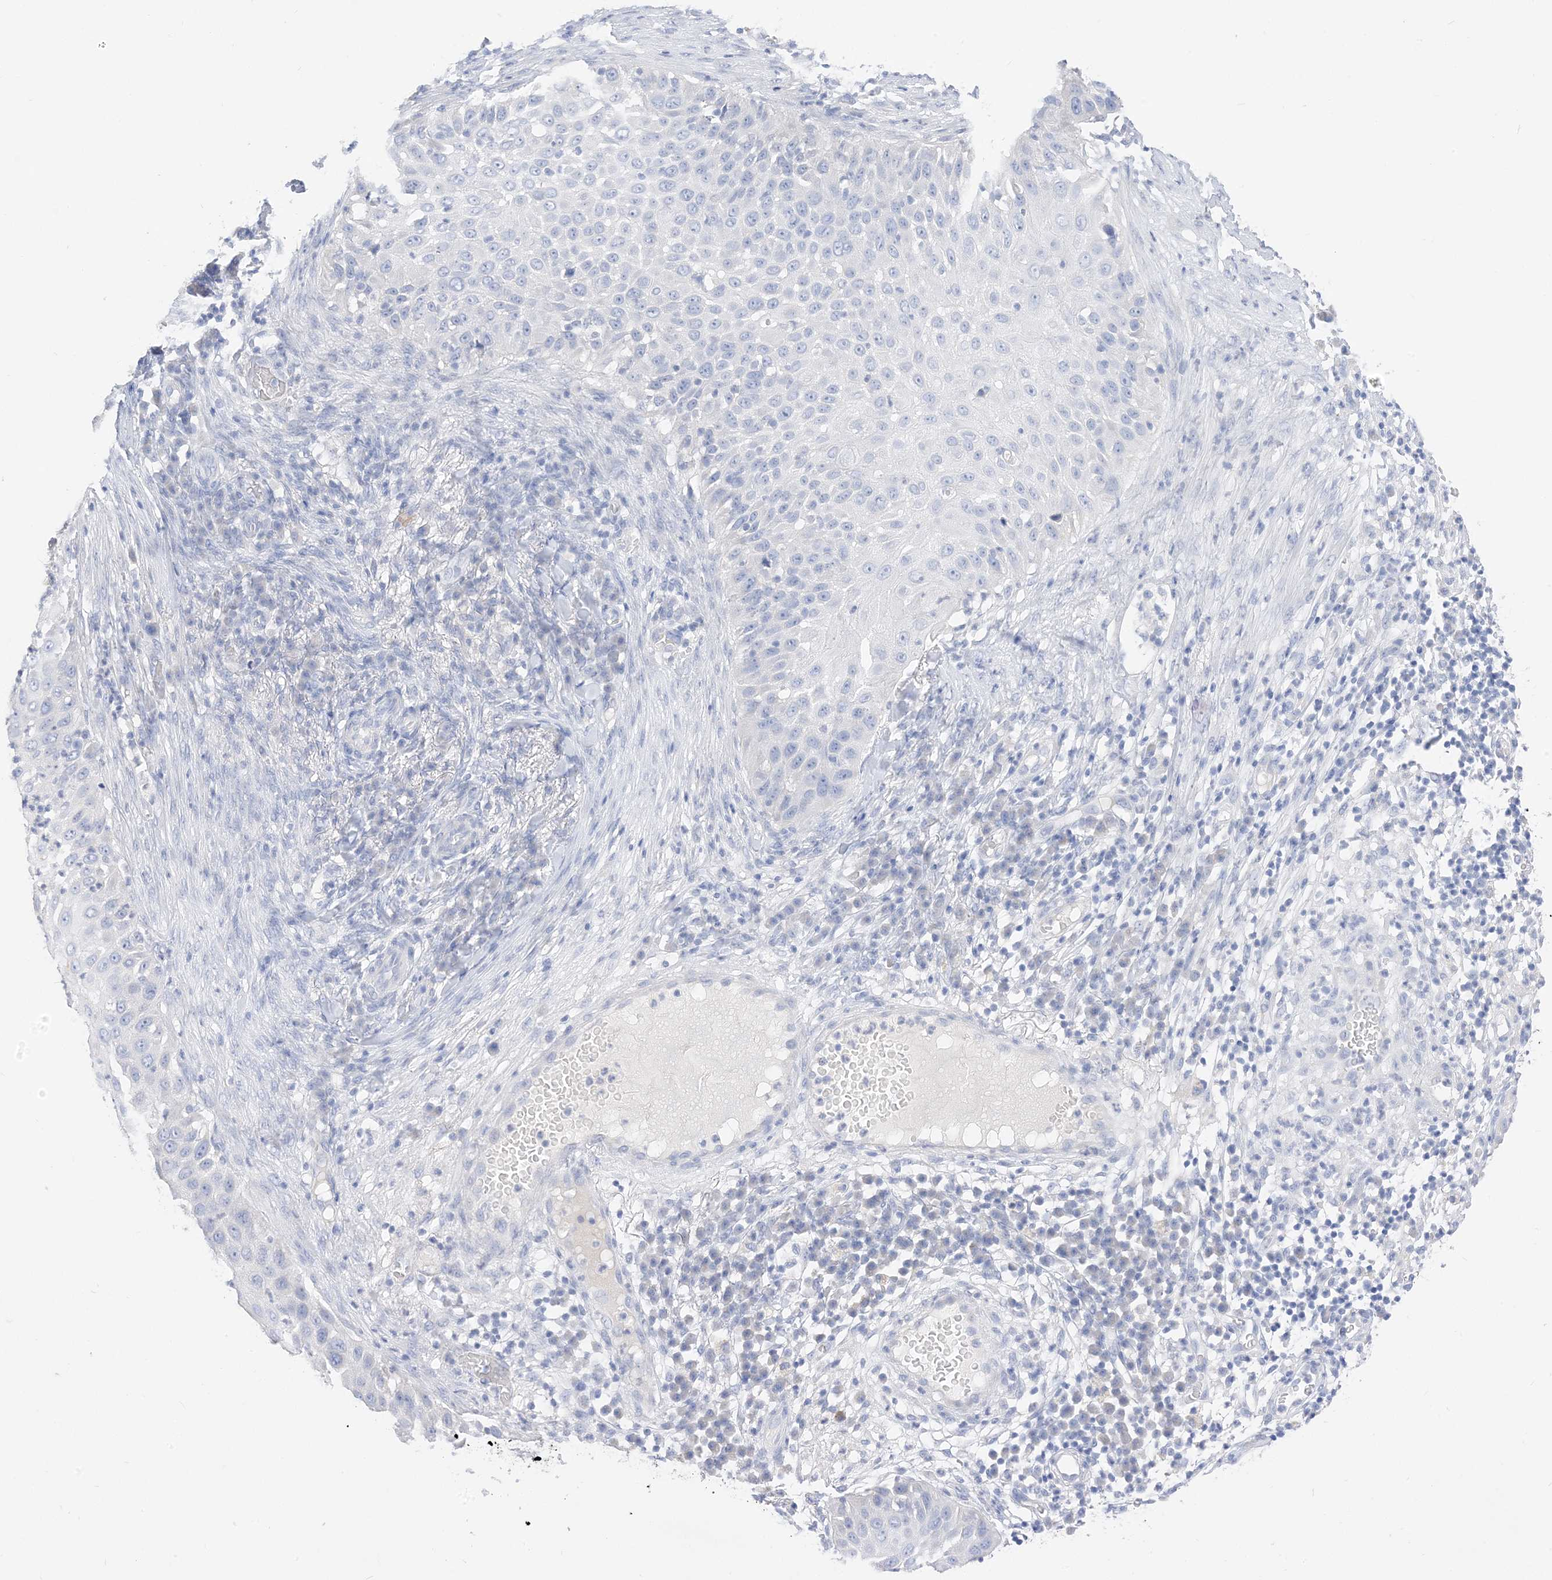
{"staining": {"intensity": "negative", "quantity": "none", "location": "none"}, "tissue": "skin cancer", "cell_type": "Tumor cells", "image_type": "cancer", "snomed": [{"axis": "morphology", "description": "Squamous cell carcinoma, NOS"}, {"axis": "topography", "description": "Skin"}], "caption": "Tumor cells show no significant protein positivity in squamous cell carcinoma (skin).", "gene": "MUC17", "patient": {"sex": "female", "age": 44}}